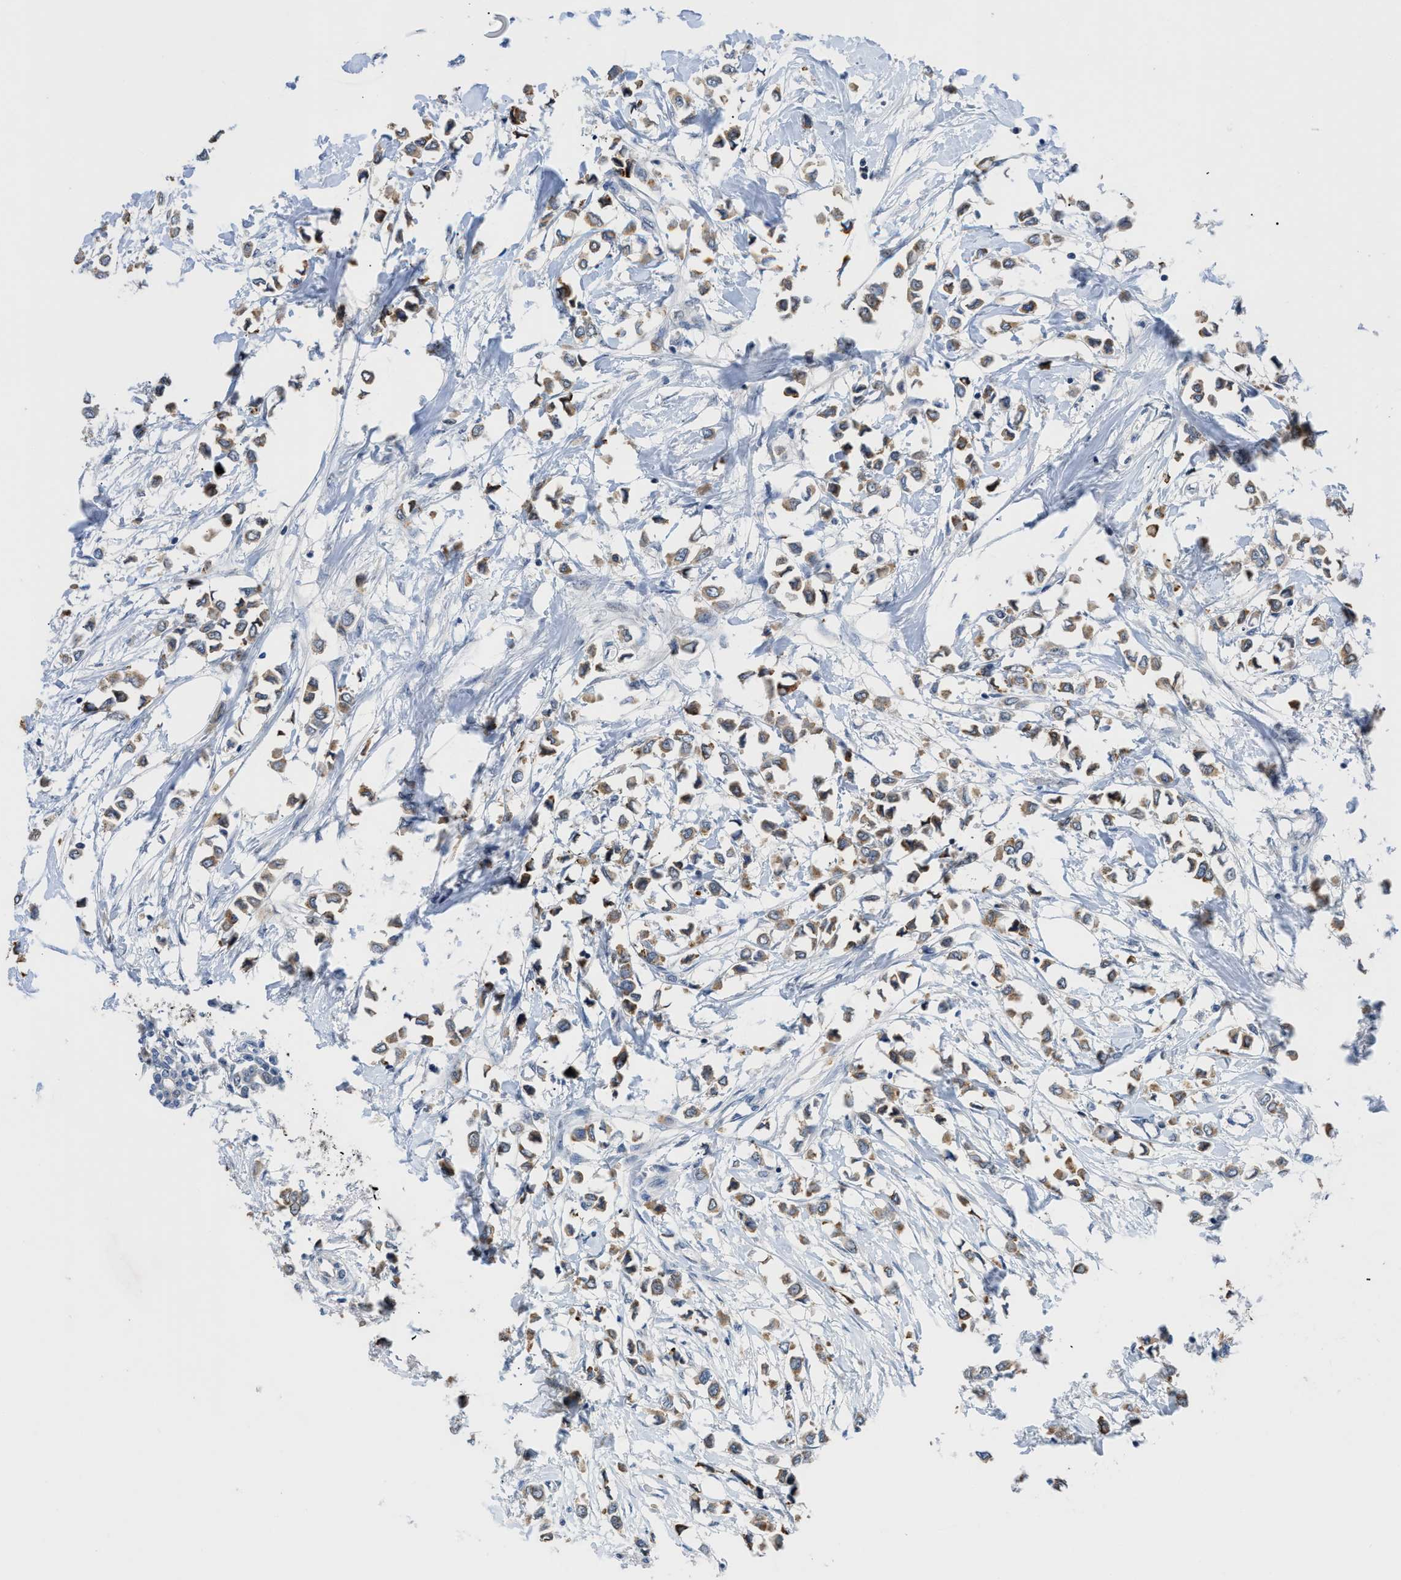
{"staining": {"intensity": "weak", "quantity": ">75%", "location": "cytoplasmic/membranous"}, "tissue": "breast cancer", "cell_type": "Tumor cells", "image_type": "cancer", "snomed": [{"axis": "morphology", "description": "Lobular carcinoma"}, {"axis": "topography", "description": "Breast"}], "caption": "Immunohistochemical staining of lobular carcinoma (breast) exhibits low levels of weak cytoplasmic/membranous protein positivity in about >75% of tumor cells. The protein of interest is shown in brown color, while the nuclei are stained blue.", "gene": "OR9K2", "patient": {"sex": "female", "age": 51}}